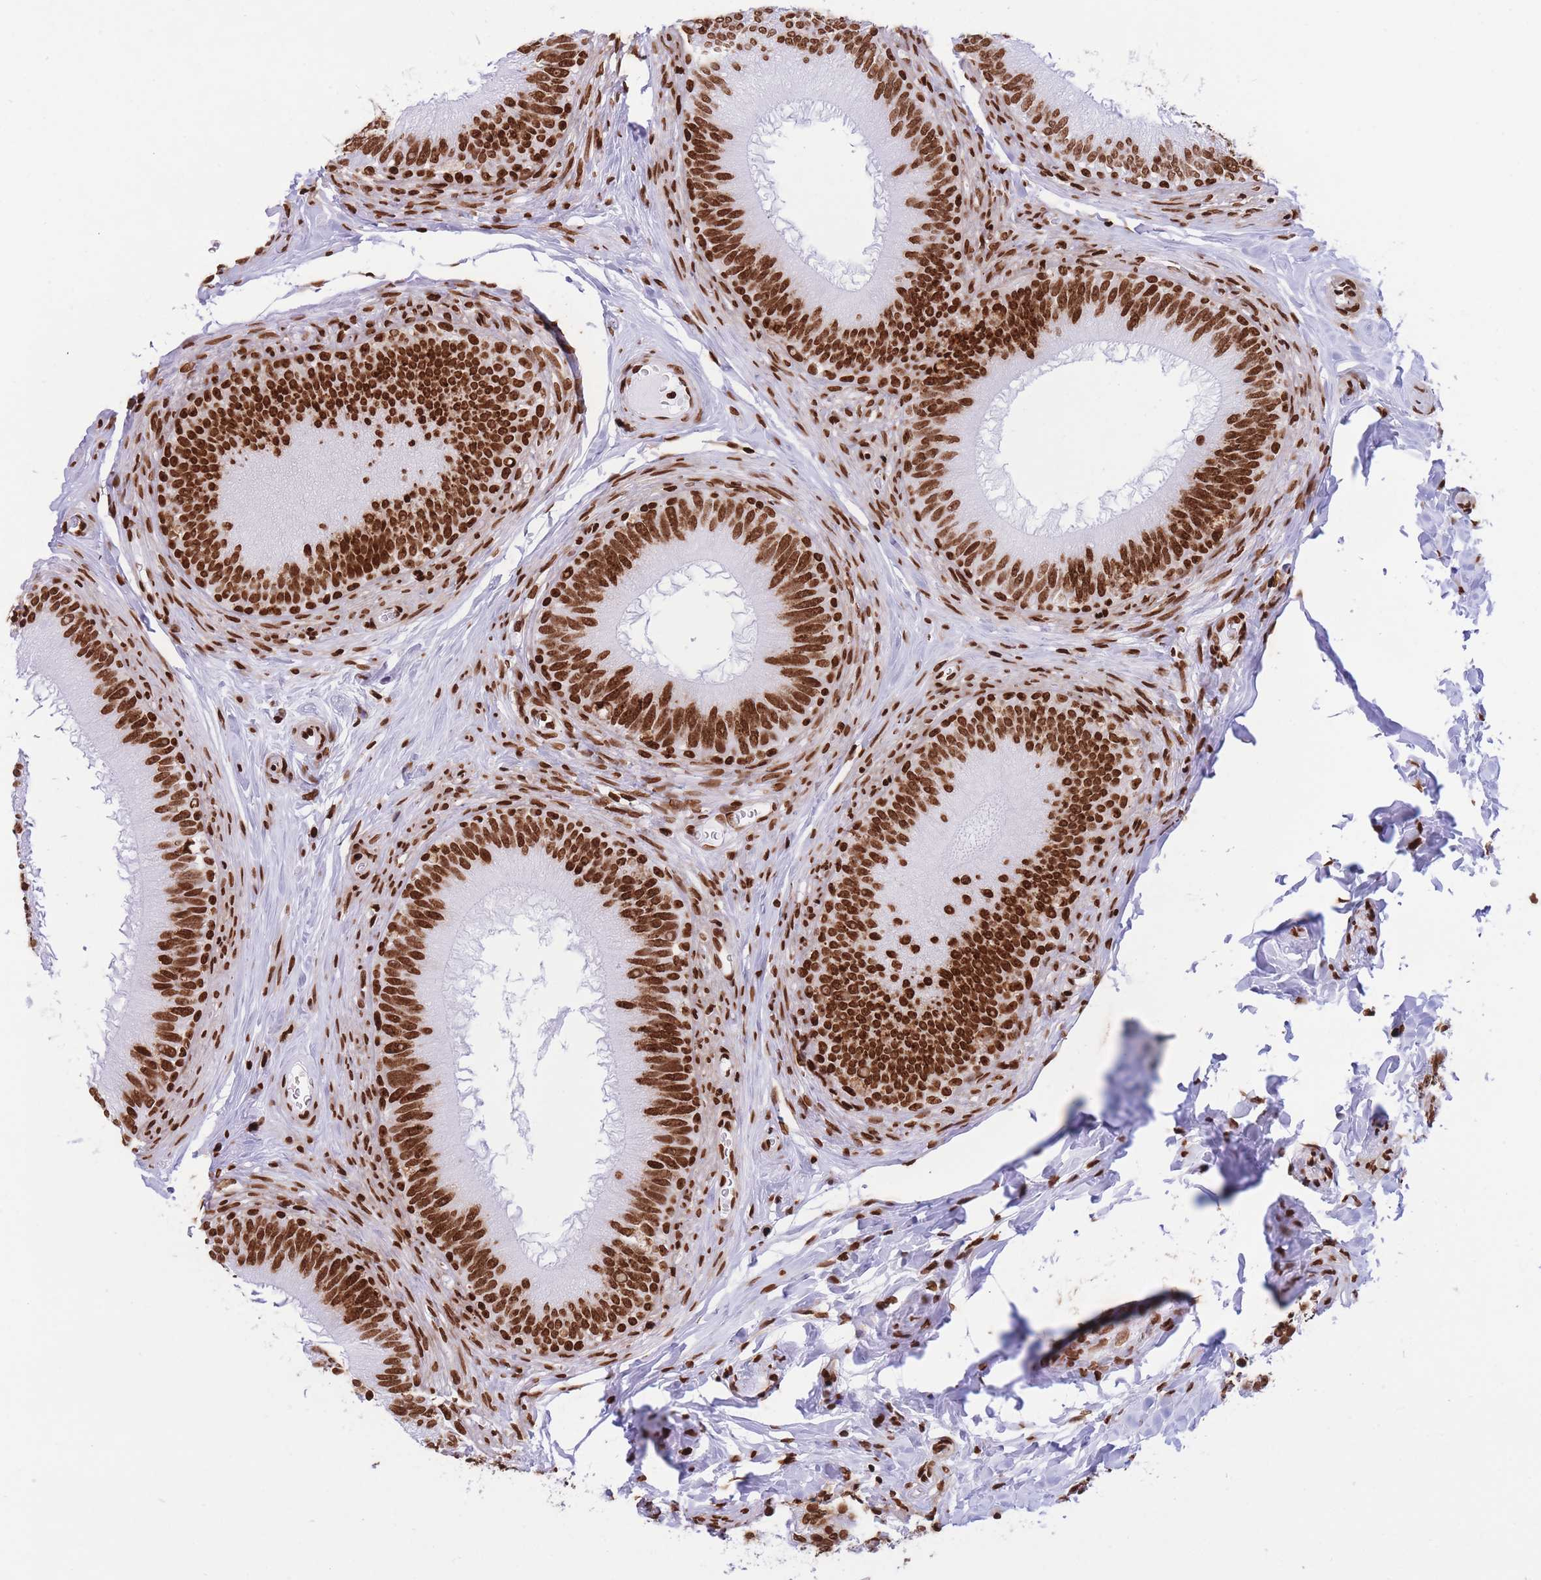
{"staining": {"intensity": "strong", "quantity": ">75%", "location": "nuclear"}, "tissue": "epididymis", "cell_type": "Glandular cells", "image_type": "normal", "snomed": [{"axis": "morphology", "description": "Normal tissue, NOS"}, {"axis": "topography", "description": "Epididymis"}], "caption": "The photomicrograph displays staining of normal epididymis, revealing strong nuclear protein expression (brown color) within glandular cells. Using DAB (3,3'-diaminobenzidine) (brown) and hematoxylin (blue) stains, captured at high magnification using brightfield microscopy.", "gene": "H2BC10", "patient": {"sex": "male", "age": 38}}